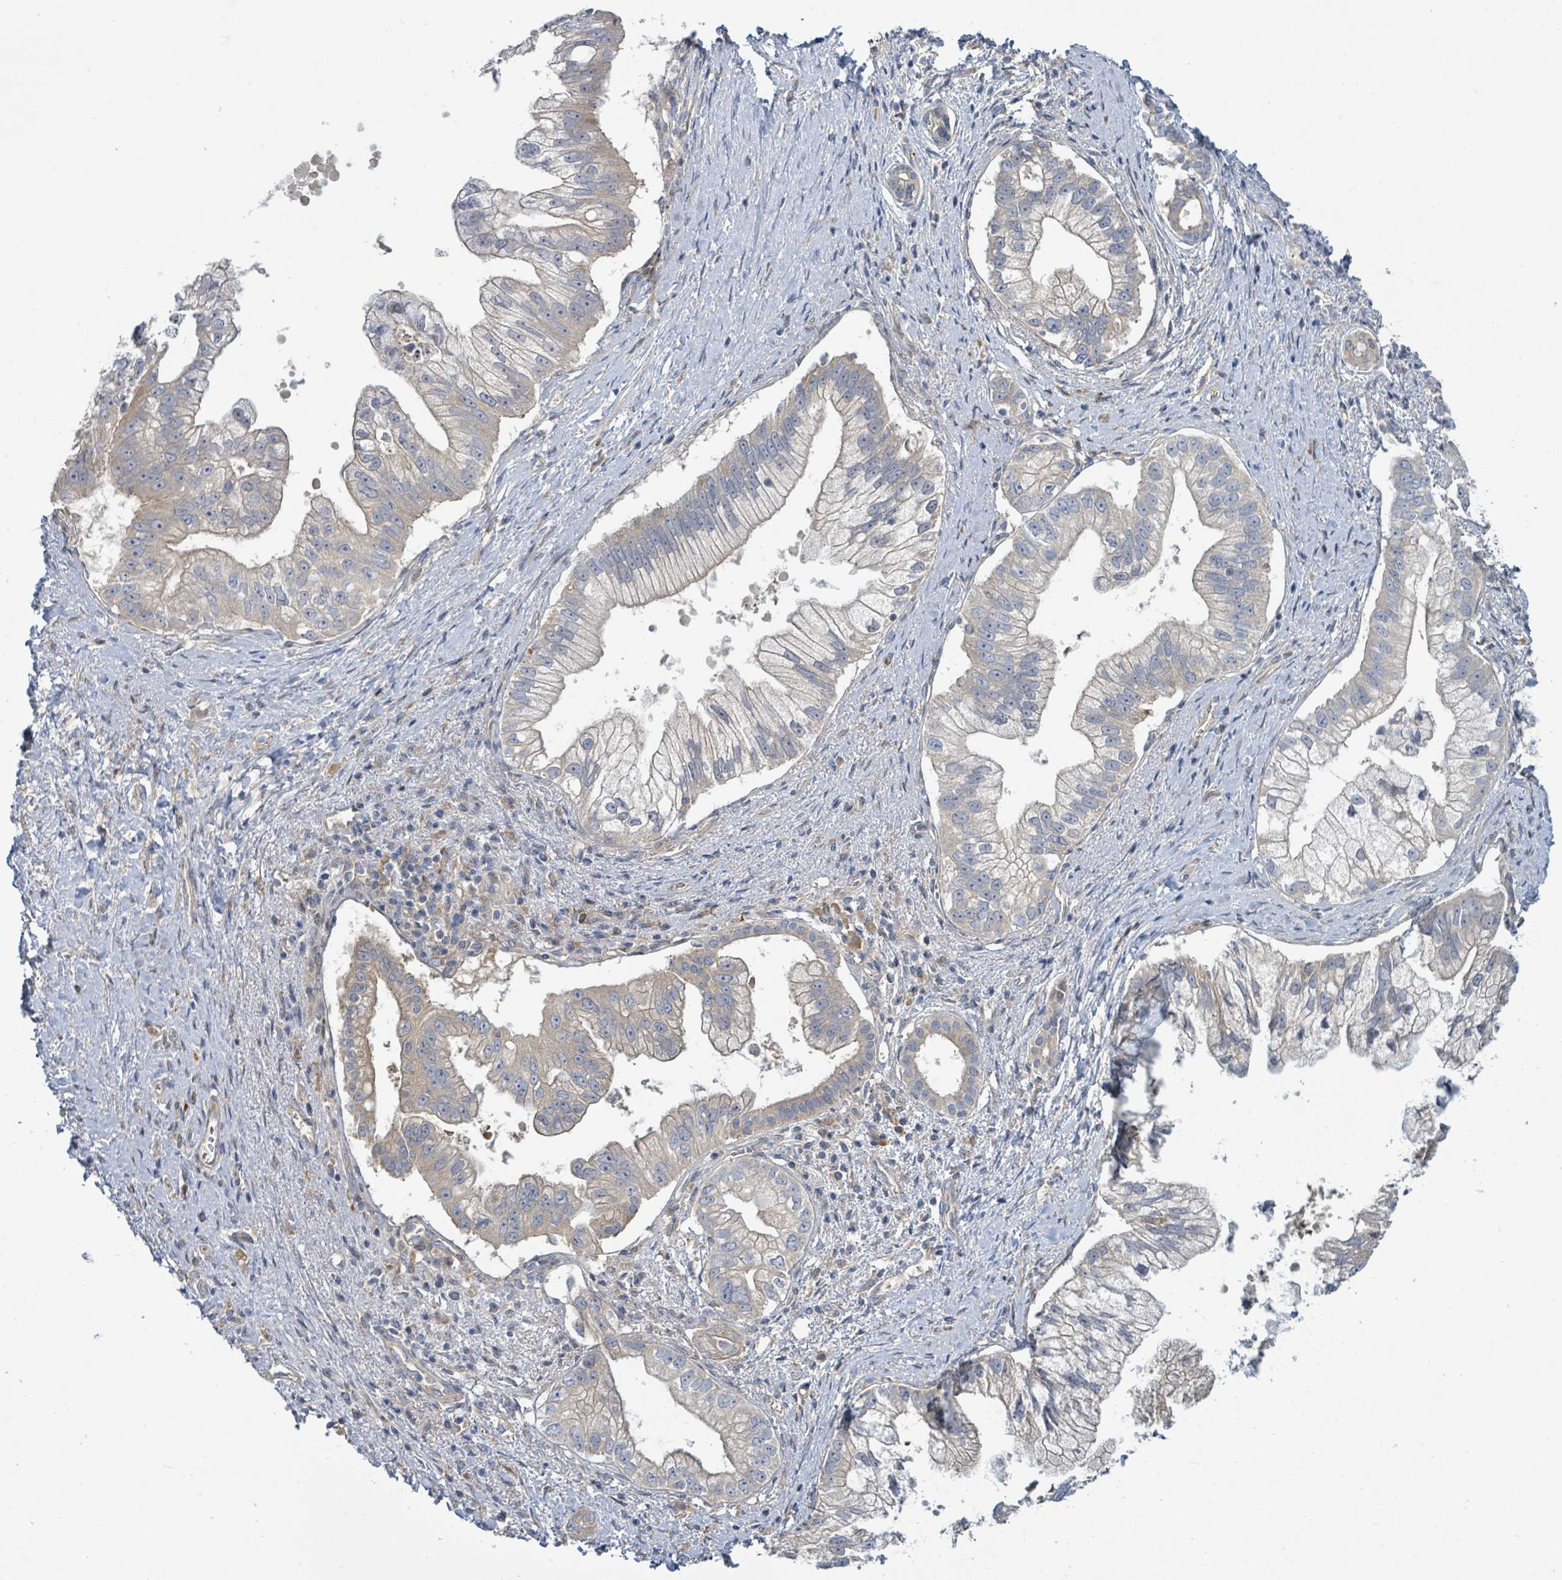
{"staining": {"intensity": "weak", "quantity": "<25%", "location": "cytoplasmic/membranous"}, "tissue": "pancreatic cancer", "cell_type": "Tumor cells", "image_type": "cancer", "snomed": [{"axis": "morphology", "description": "Adenocarcinoma, NOS"}, {"axis": "topography", "description": "Pancreas"}], "caption": "A high-resolution image shows IHC staining of pancreatic adenocarcinoma, which reveals no significant staining in tumor cells.", "gene": "CFAP210", "patient": {"sex": "male", "age": 70}}